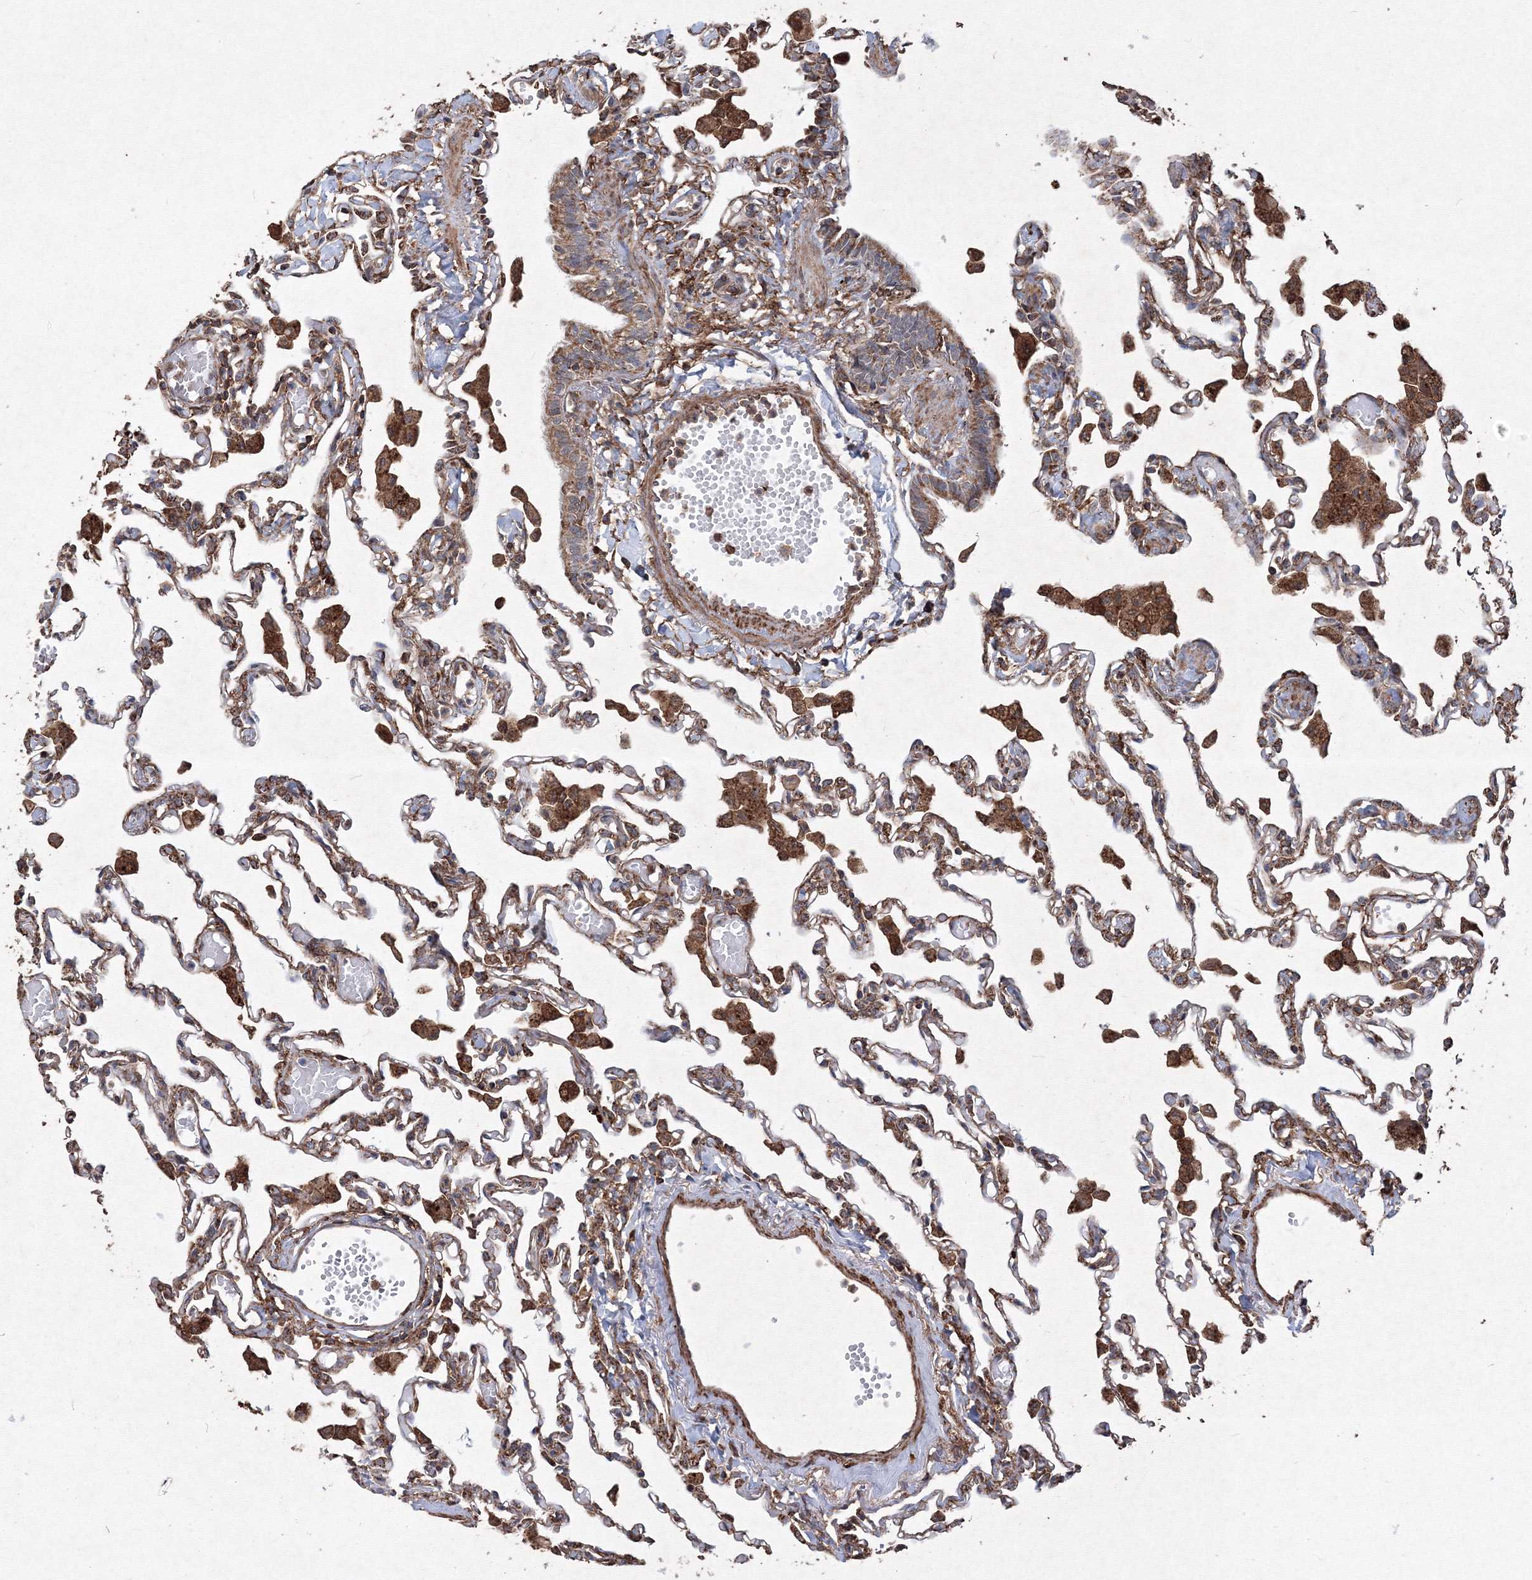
{"staining": {"intensity": "moderate", "quantity": ">75%", "location": "cytoplasmic/membranous"}, "tissue": "lung", "cell_type": "Alveolar cells", "image_type": "normal", "snomed": [{"axis": "morphology", "description": "Normal tissue, NOS"}, {"axis": "topography", "description": "Bronchus"}, {"axis": "topography", "description": "Lung"}], "caption": "Unremarkable lung displays moderate cytoplasmic/membranous expression in approximately >75% of alveolar cells, visualized by immunohistochemistry. The staining was performed using DAB (3,3'-diaminobenzidine), with brown indicating positive protein expression. Nuclei are stained blue with hematoxylin.", "gene": "TMEM139", "patient": {"sex": "female", "age": 49}}